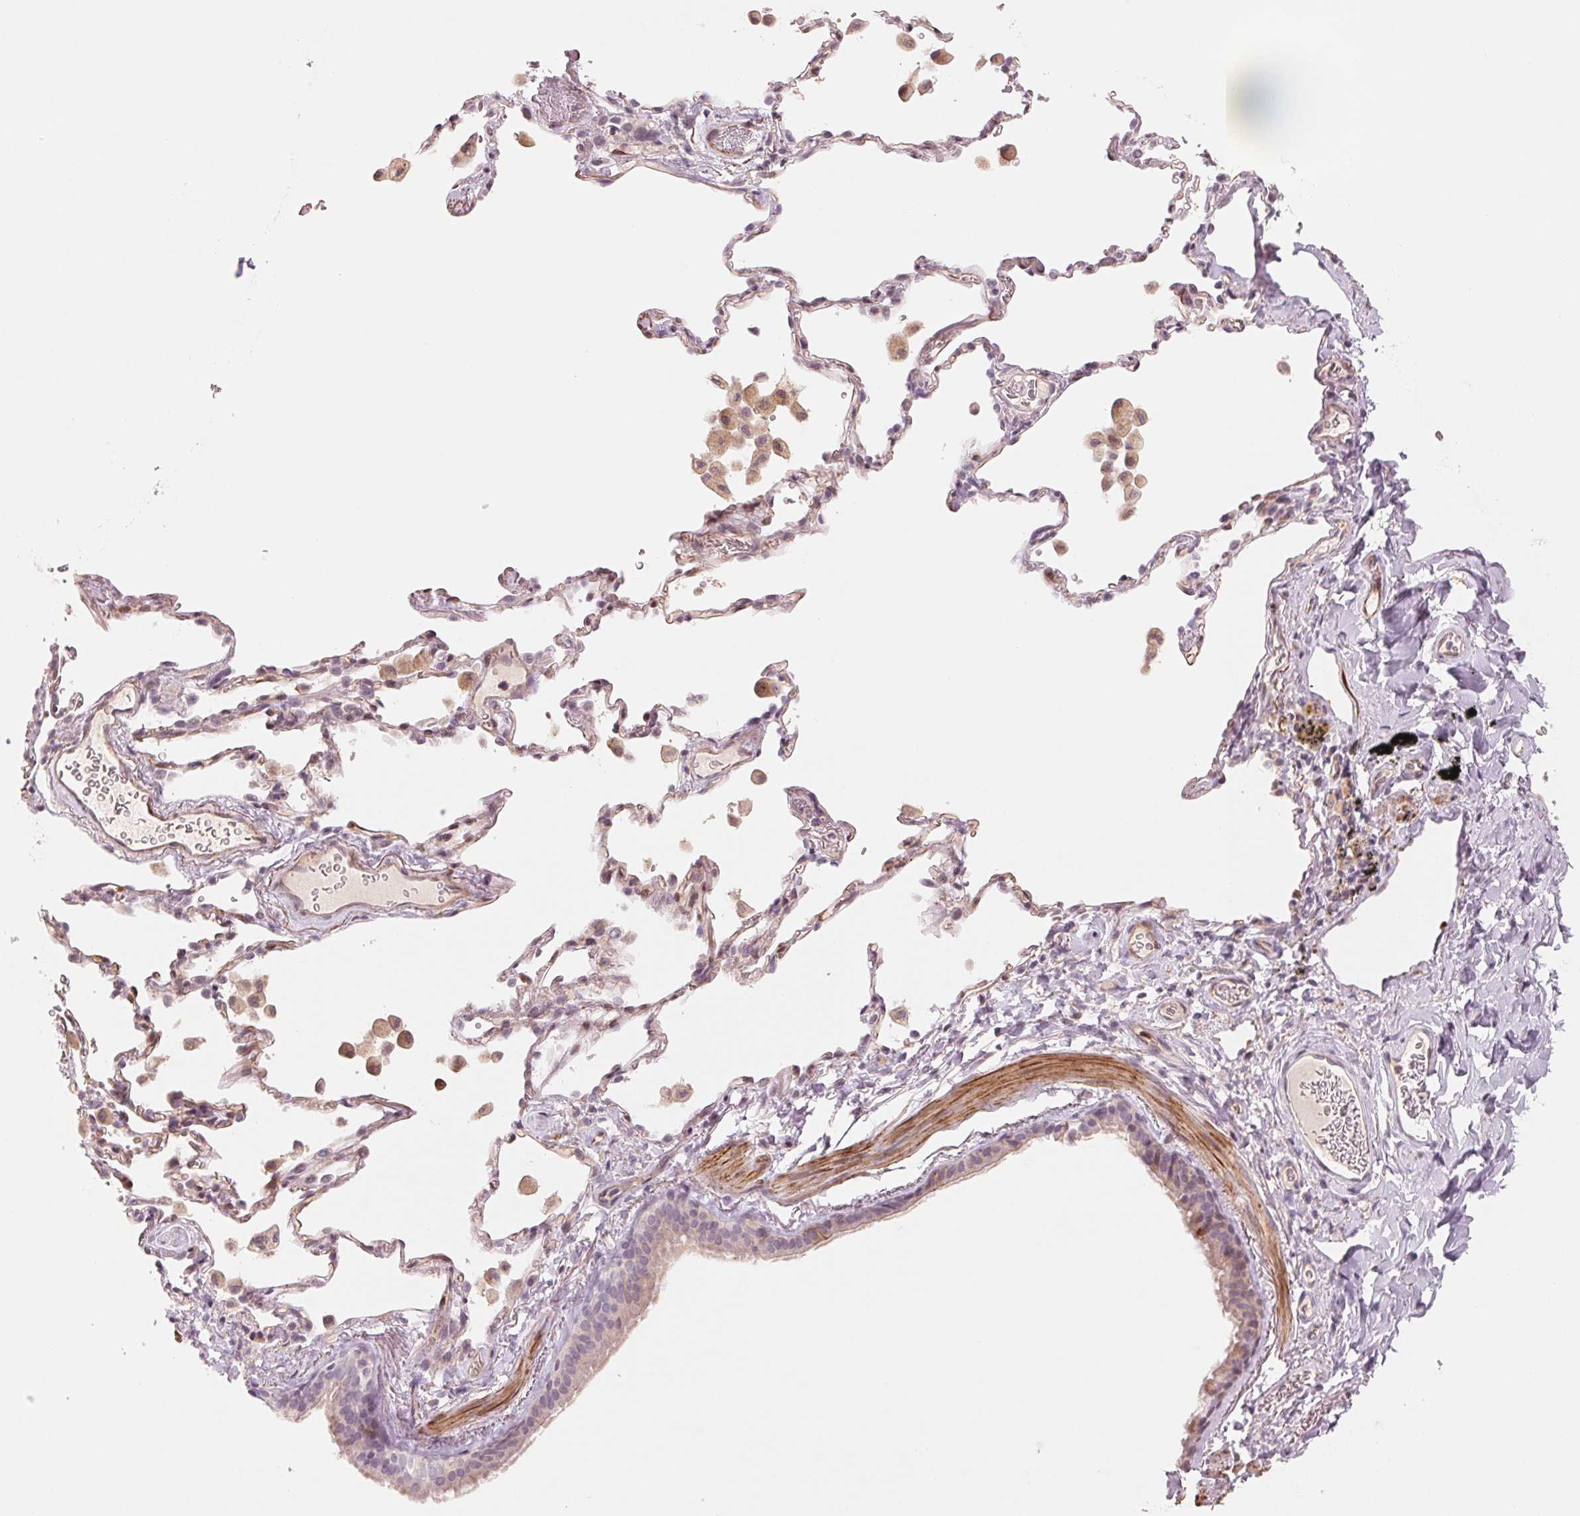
{"staining": {"intensity": "moderate", "quantity": "25%-75%", "location": "cytoplasmic/membranous"}, "tissue": "bronchus", "cell_type": "Respiratory epithelial cells", "image_type": "normal", "snomed": [{"axis": "morphology", "description": "Normal tissue, NOS"}, {"axis": "topography", "description": "Bronchus"}, {"axis": "topography", "description": "Lung"}], "caption": "Immunohistochemistry (IHC) photomicrograph of unremarkable bronchus: human bronchus stained using immunohistochemistry exhibits medium levels of moderate protein expression localized specifically in the cytoplasmic/membranous of respiratory epithelial cells, appearing as a cytoplasmic/membranous brown color.", "gene": "SLC17A4", "patient": {"sex": "male", "age": 54}}